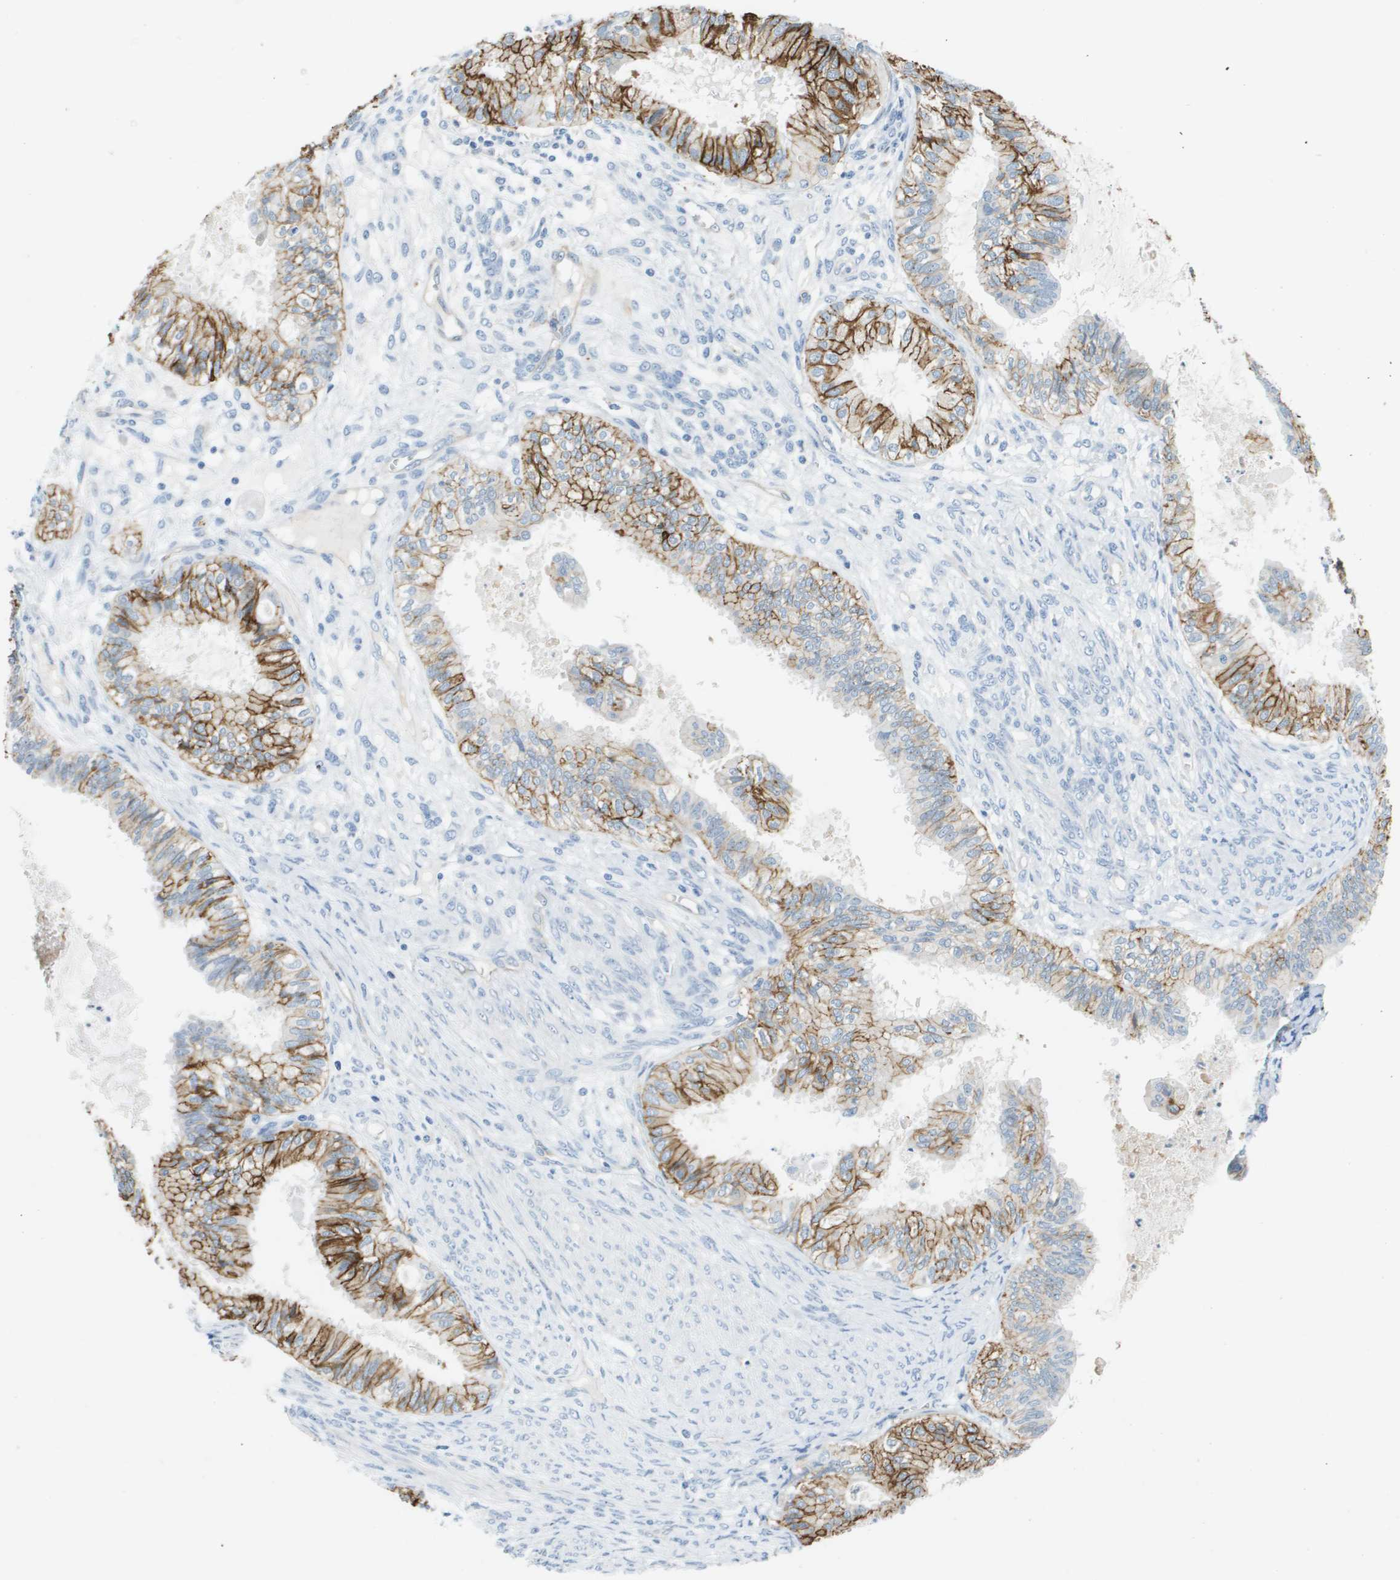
{"staining": {"intensity": "moderate", "quantity": ">75%", "location": "cytoplasmic/membranous"}, "tissue": "cervical cancer", "cell_type": "Tumor cells", "image_type": "cancer", "snomed": [{"axis": "morphology", "description": "Normal tissue, NOS"}, {"axis": "morphology", "description": "Adenocarcinoma, NOS"}, {"axis": "topography", "description": "Cervix"}, {"axis": "topography", "description": "Endometrium"}], "caption": "This micrograph shows cervical cancer stained with immunohistochemistry to label a protein in brown. The cytoplasmic/membranous of tumor cells show moderate positivity for the protein. Nuclei are counter-stained blue.", "gene": "ITGA6", "patient": {"sex": "female", "age": 86}}